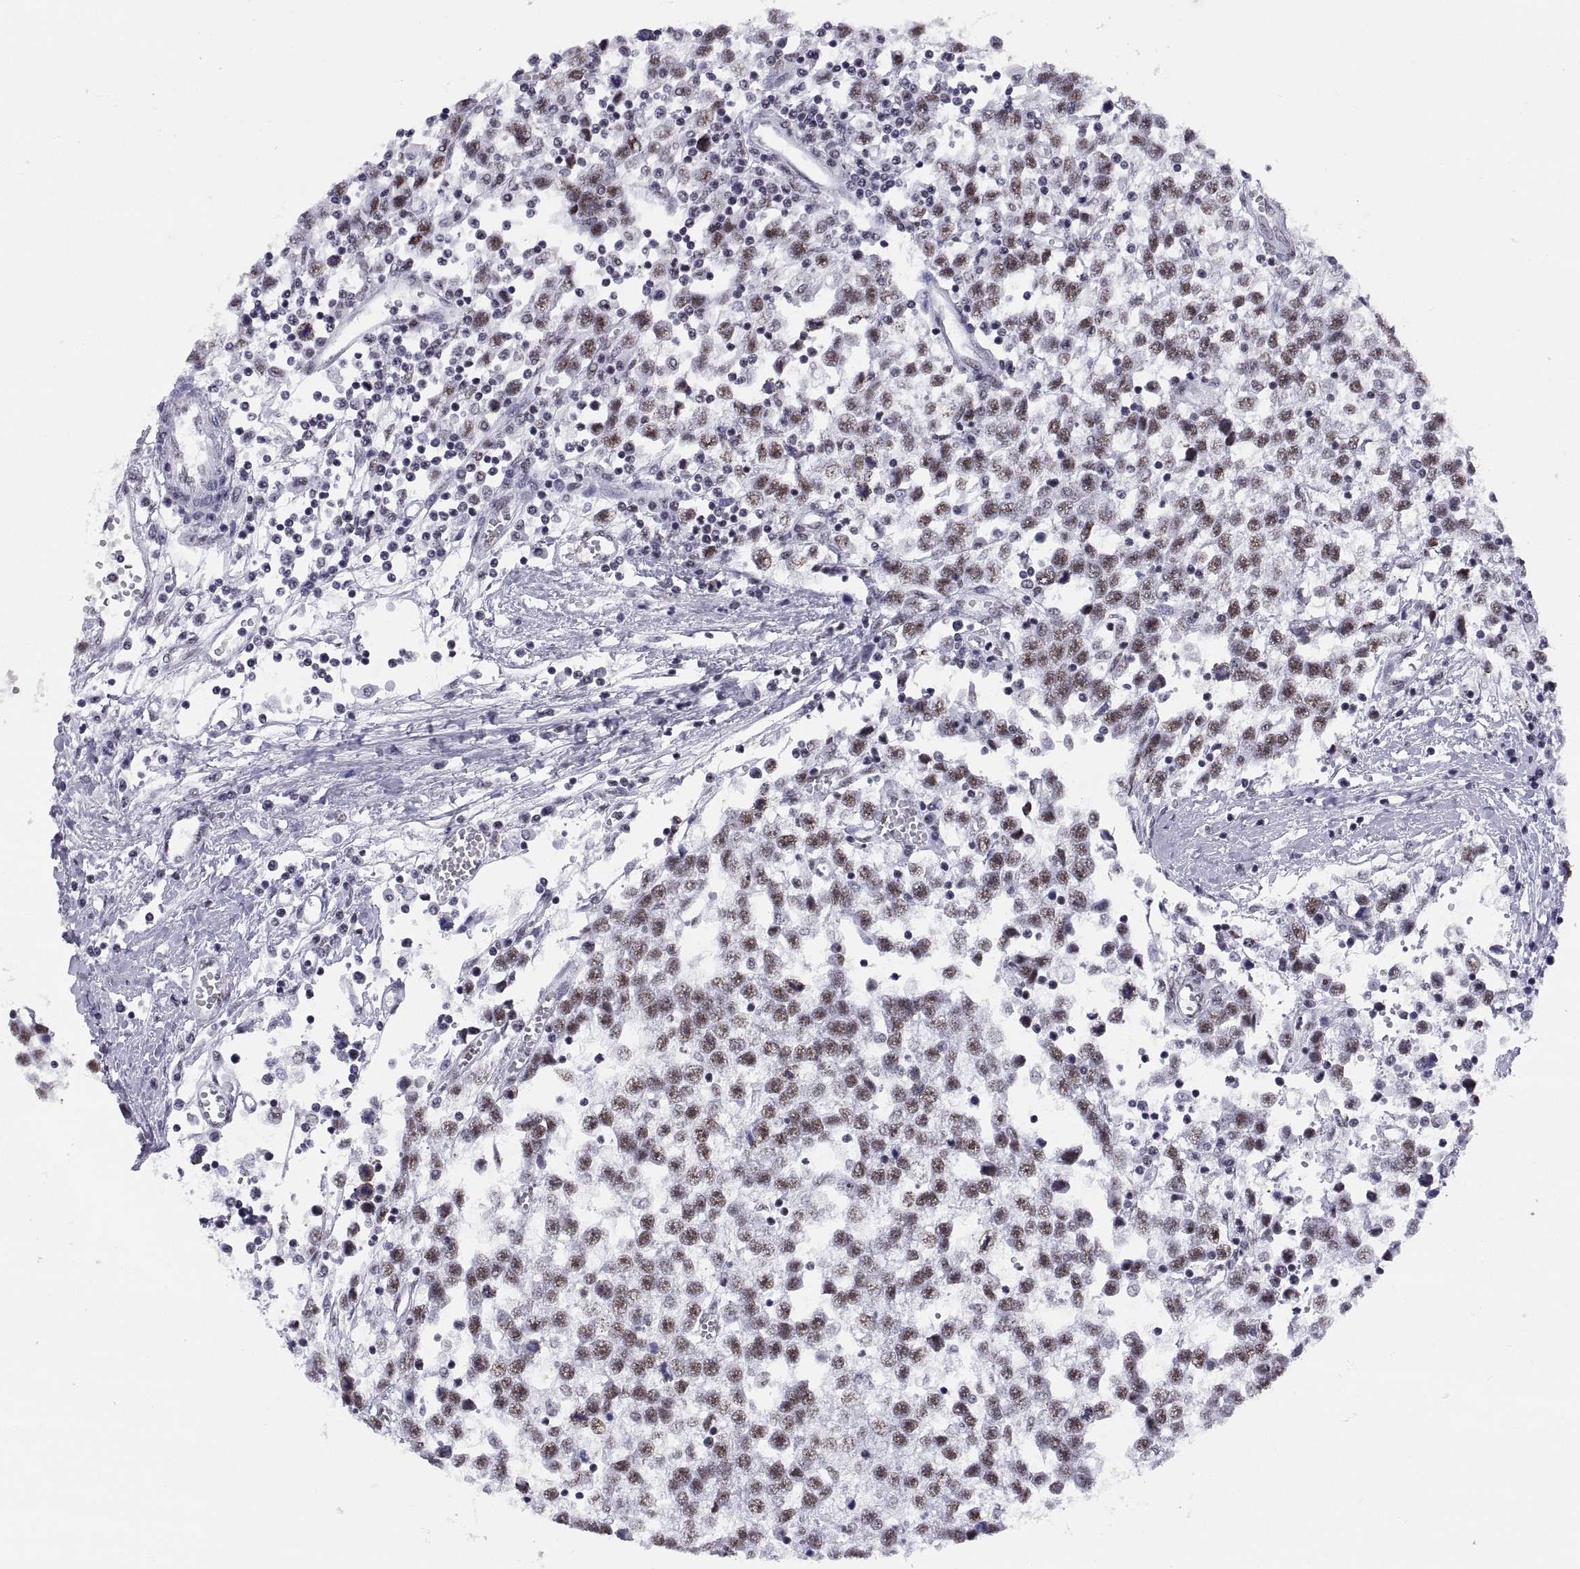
{"staining": {"intensity": "strong", "quantity": ">75%", "location": "nuclear"}, "tissue": "testis cancer", "cell_type": "Tumor cells", "image_type": "cancer", "snomed": [{"axis": "morphology", "description": "Seminoma, NOS"}, {"axis": "topography", "description": "Testis"}], "caption": "Human testis cancer (seminoma) stained with a protein marker shows strong staining in tumor cells.", "gene": "NEUROD6", "patient": {"sex": "male", "age": 34}}